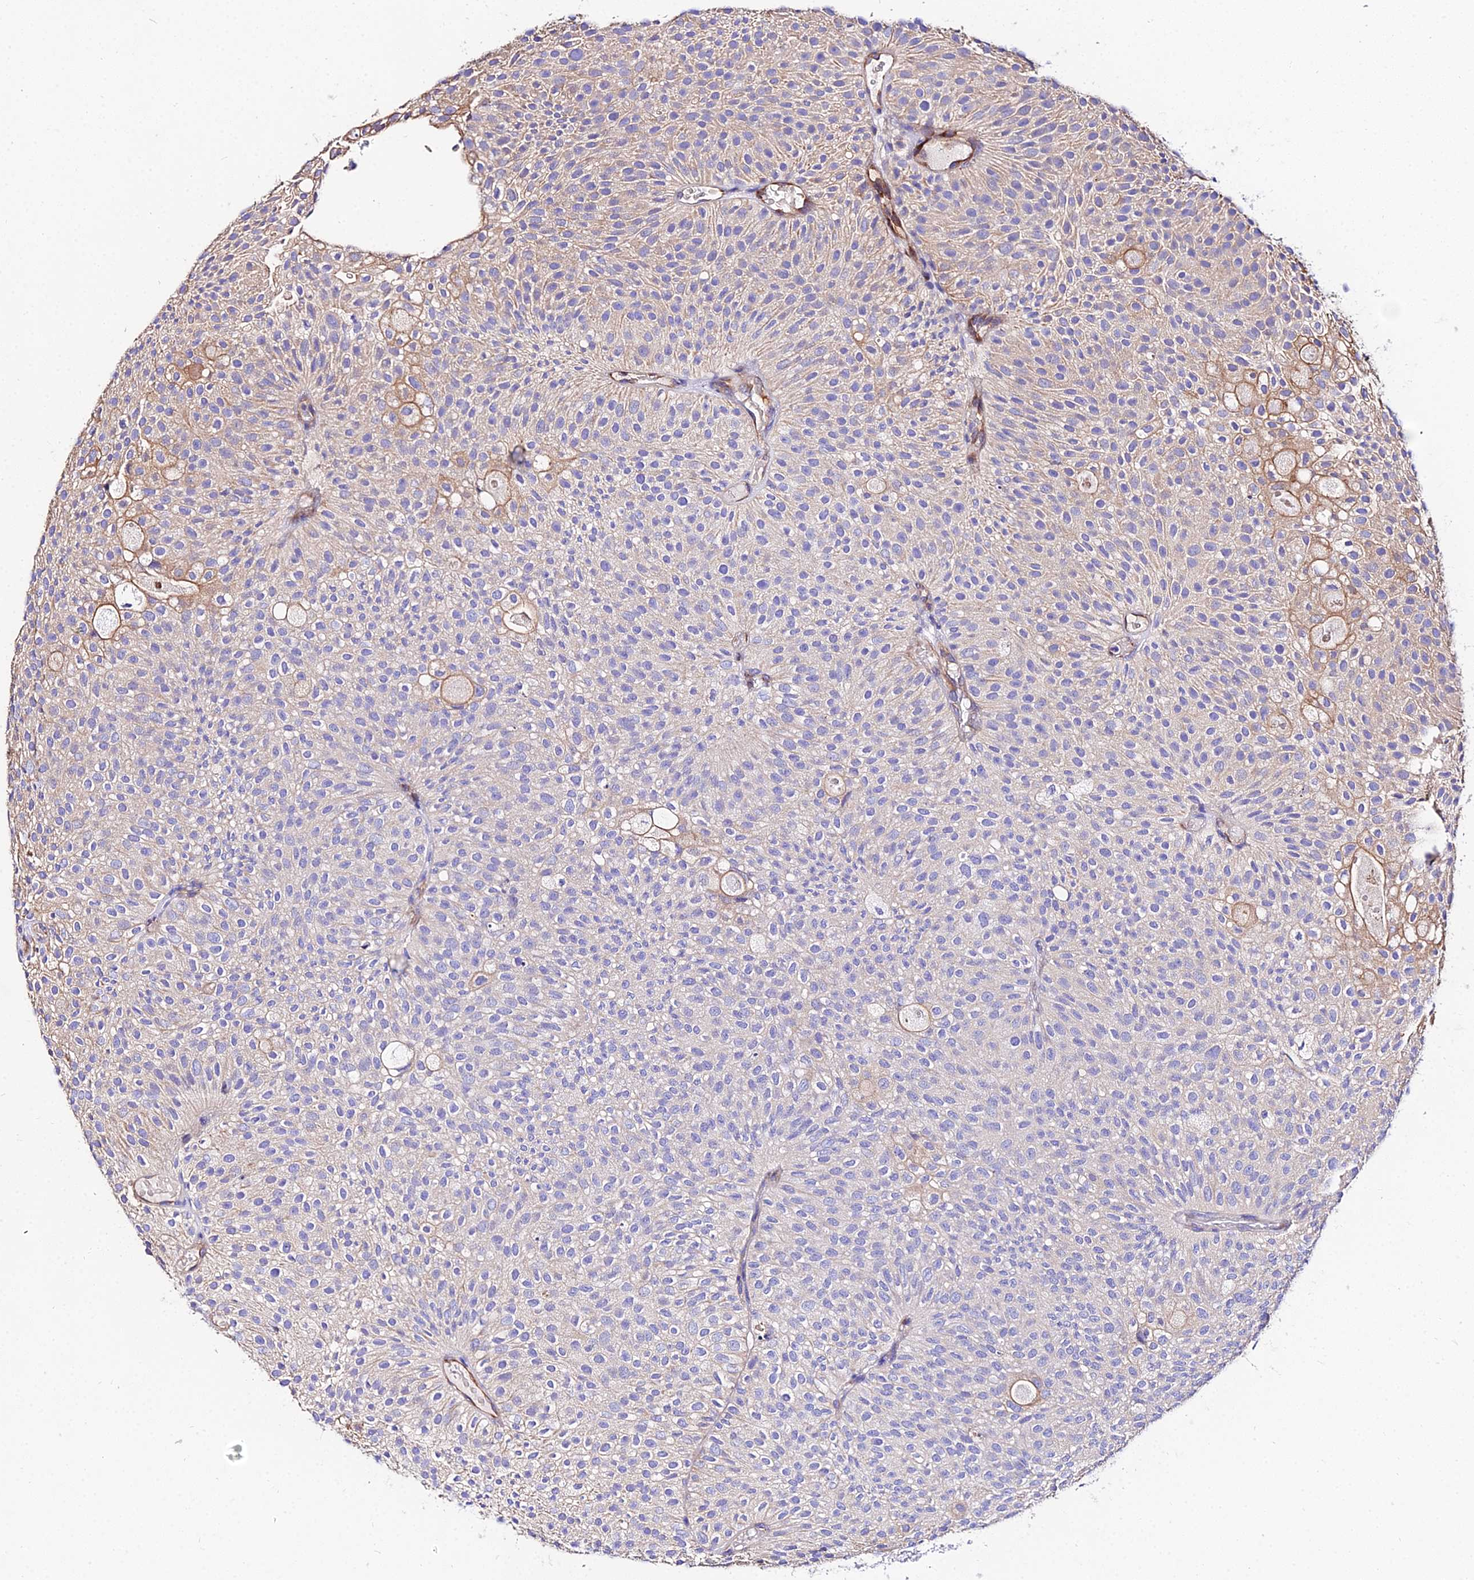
{"staining": {"intensity": "moderate", "quantity": "<25%", "location": "cytoplasmic/membranous"}, "tissue": "urothelial cancer", "cell_type": "Tumor cells", "image_type": "cancer", "snomed": [{"axis": "morphology", "description": "Urothelial carcinoma, Low grade"}, {"axis": "topography", "description": "Urinary bladder"}], "caption": "Immunohistochemistry (IHC) photomicrograph of urothelial carcinoma (low-grade) stained for a protein (brown), which exhibits low levels of moderate cytoplasmic/membranous expression in approximately <25% of tumor cells.", "gene": "DAW1", "patient": {"sex": "male", "age": 78}}